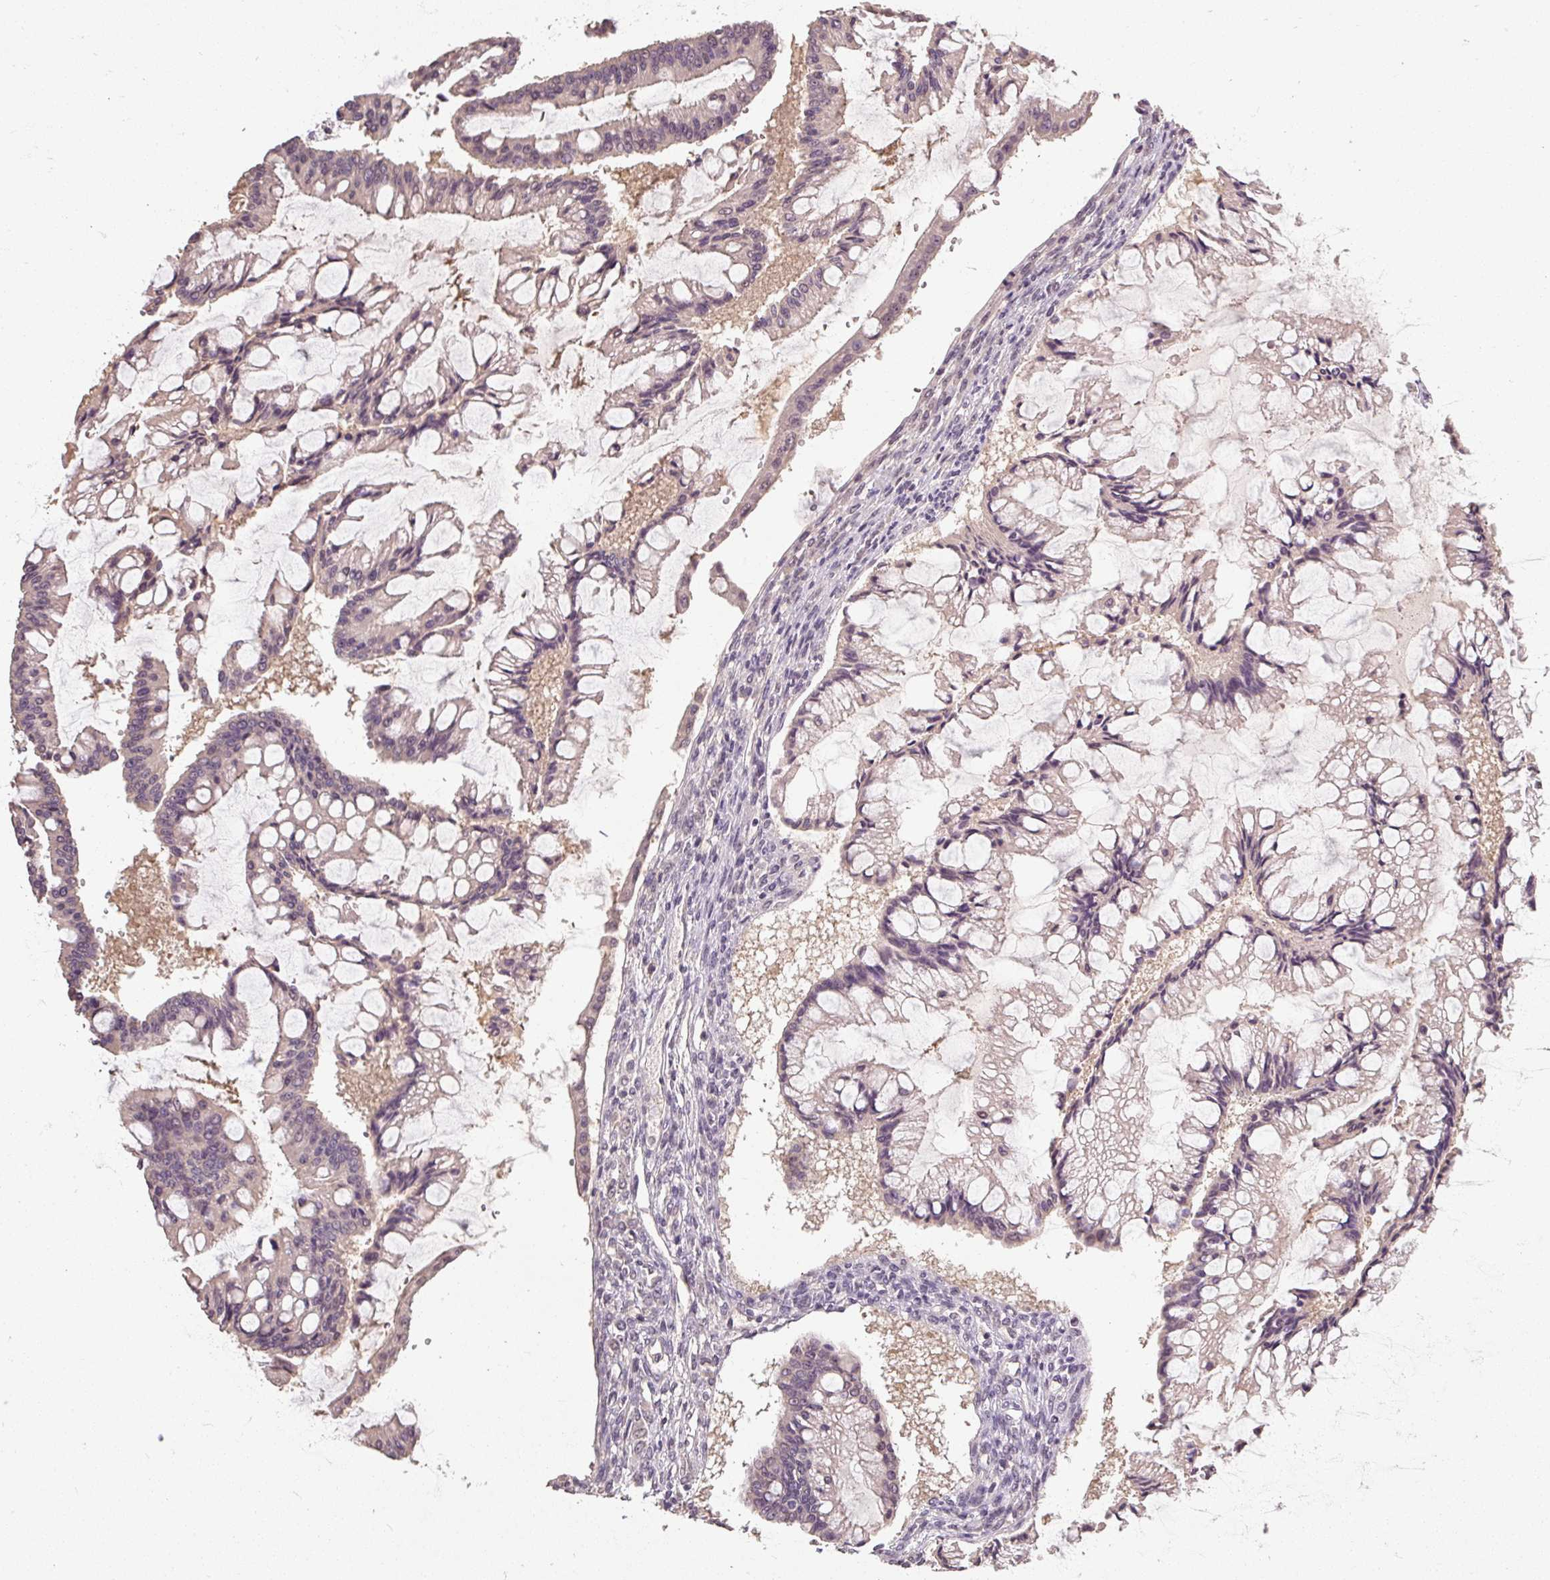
{"staining": {"intensity": "weak", "quantity": "<25%", "location": "cytoplasmic/membranous"}, "tissue": "ovarian cancer", "cell_type": "Tumor cells", "image_type": "cancer", "snomed": [{"axis": "morphology", "description": "Cystadenocarcinoma, mucinous, NOS"}, {"axis": "topography", "description": "Ovary"}], "caption": "IHC of human mucinous cystadenocarcinoma (ovarian) displays no positivity in tumor cells.", "gene": "CFAP65", "patient": {"sex": "female", "age": 73}}